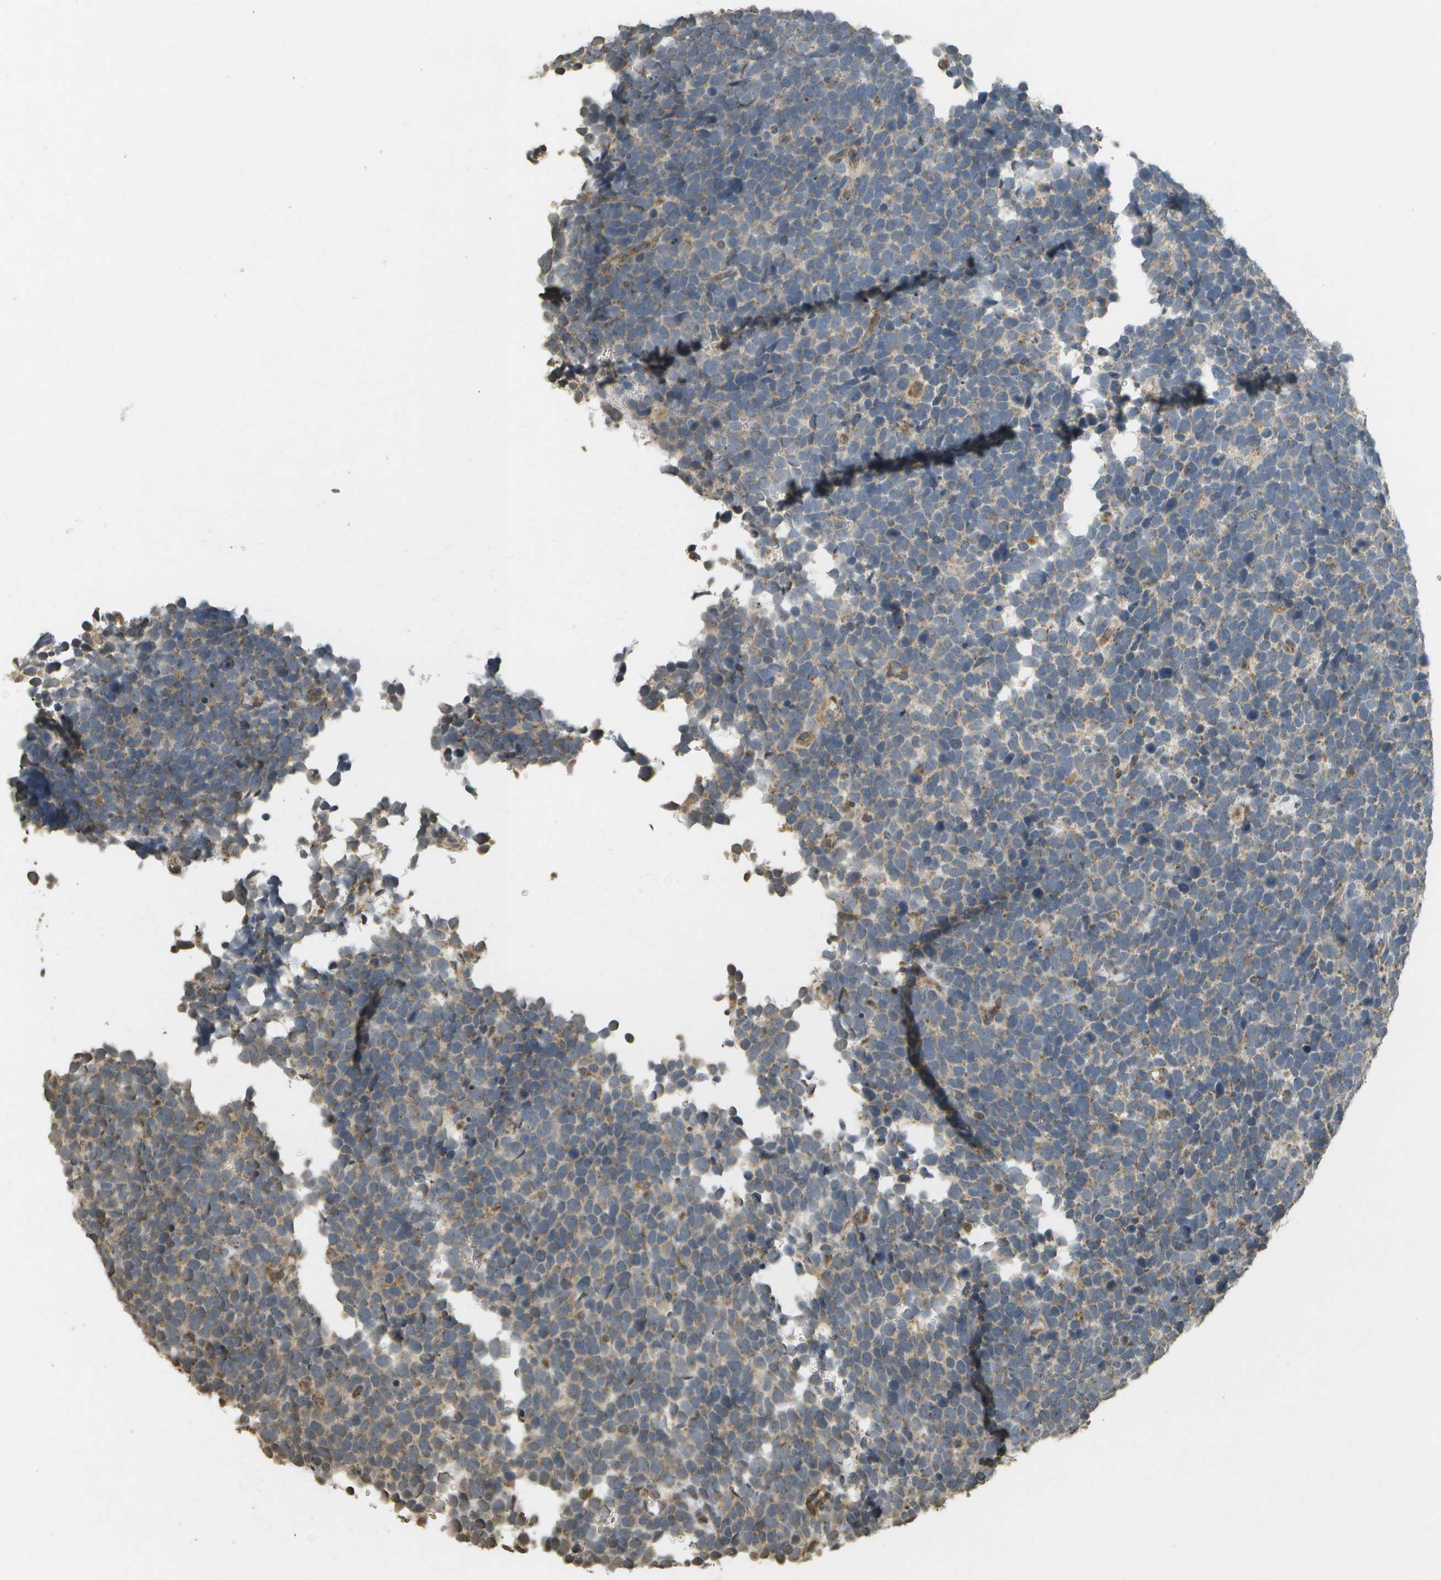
{"staining": {"intensity": "weak", "quantity": "25%-75%", "location": "cytoplasmic/membranous"}, "tissue": "urothelial cancer", "cell_type": "Tumor cells", "image_type": "cancer", "snomed": [{"axis": "morphology", "description": "Urothelial carcinoma, High grade"}, {"axis": "topography", "description": "Urinary bladder"}], "caption": "A histopathology image showing weak cytoplasmic/membranous staining in about 25%-75% of tumor cells in urothelial cancer, as visualized by brown immunohistochemical staining.", "gene": "RAB21", "patient": {"sex": "female", "age": 82}}